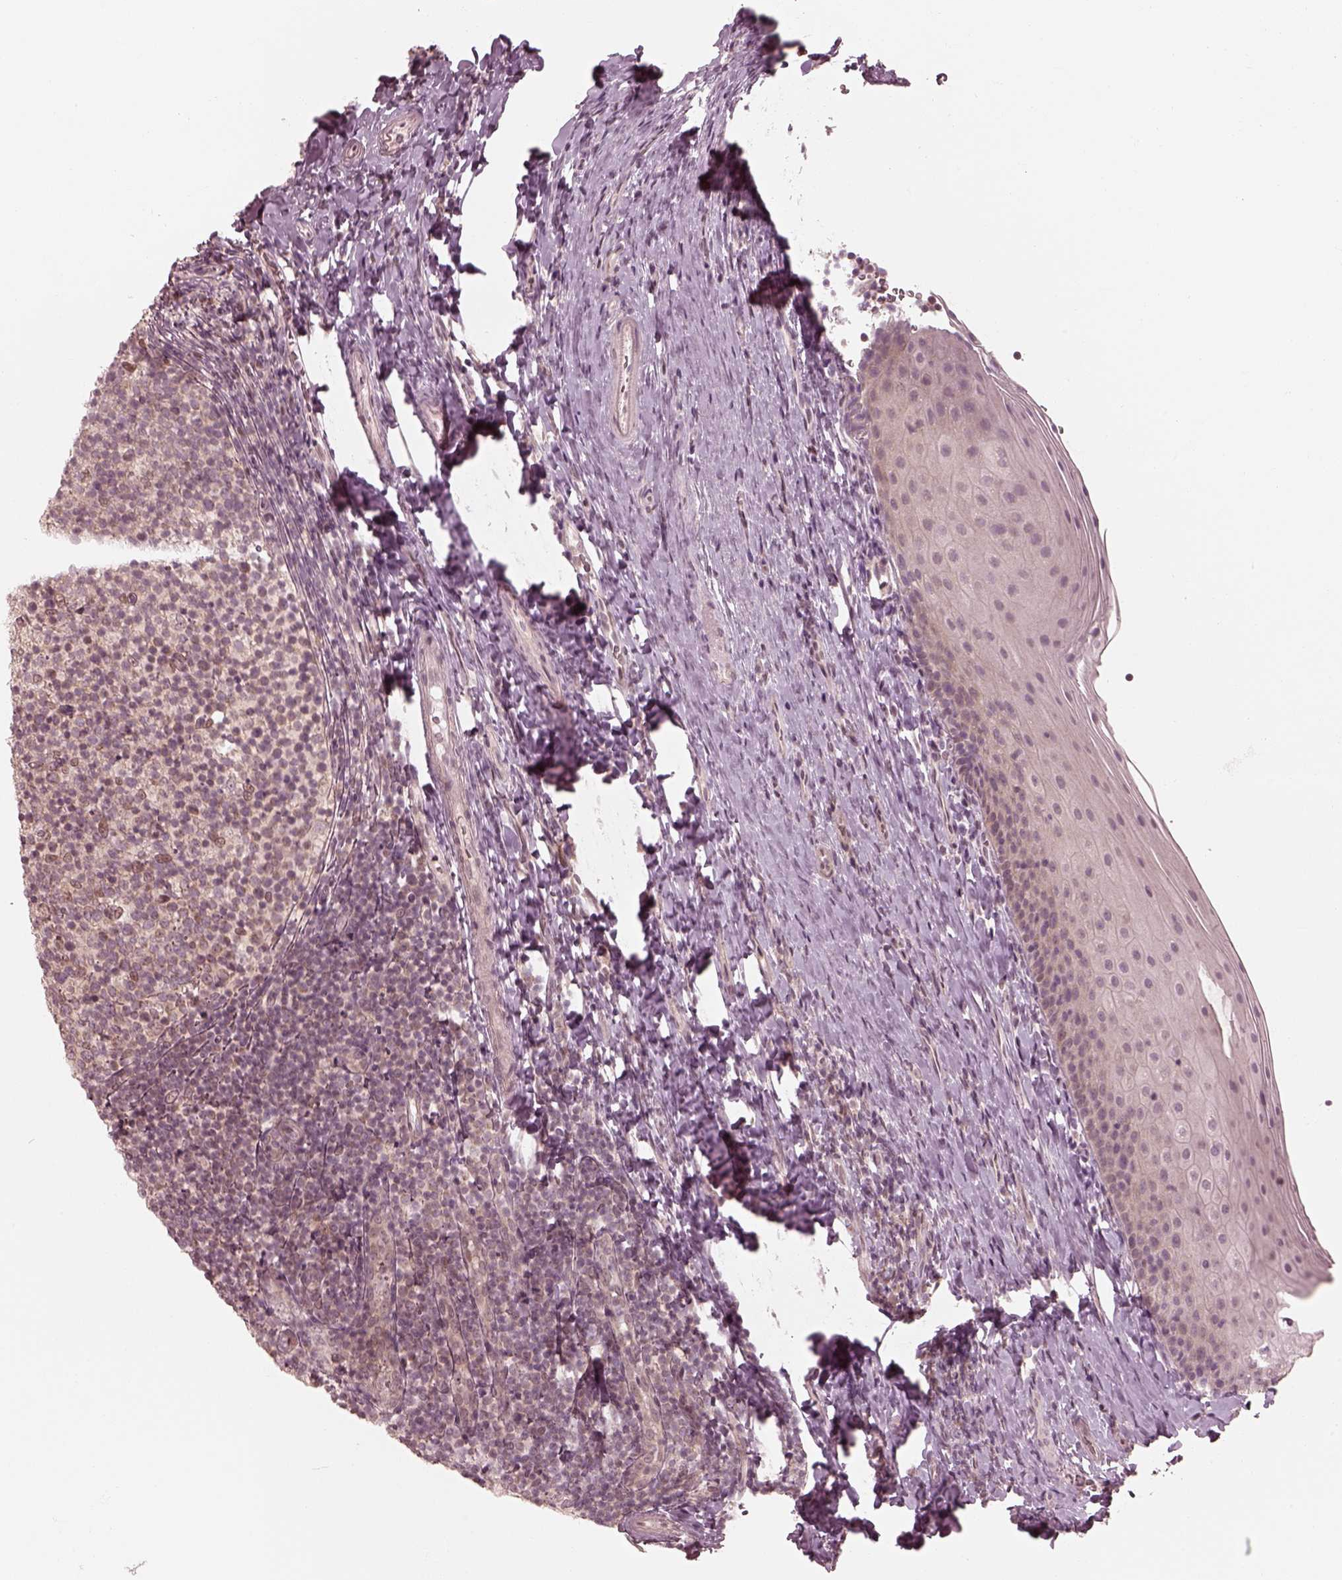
{"staining": {"intensity": "weak", "quantity": "<25%", "location": "nuclear"}, "tissue": "tonsil", "cell_type": "Germinal center cells", "image_type": "normal", "snomed": [{"axis": "morphology", "description": "Normal tissue, NOS"}, {"axis": "topography", "description": "Tonsil"}], "caption": "Immunohistochemistry image of normal human tonsil stained for a protein (brown), which shows no positivity in germinal center cells.", "gene": "IQCB1", "patient": {"sex": "female", "age": 10}}